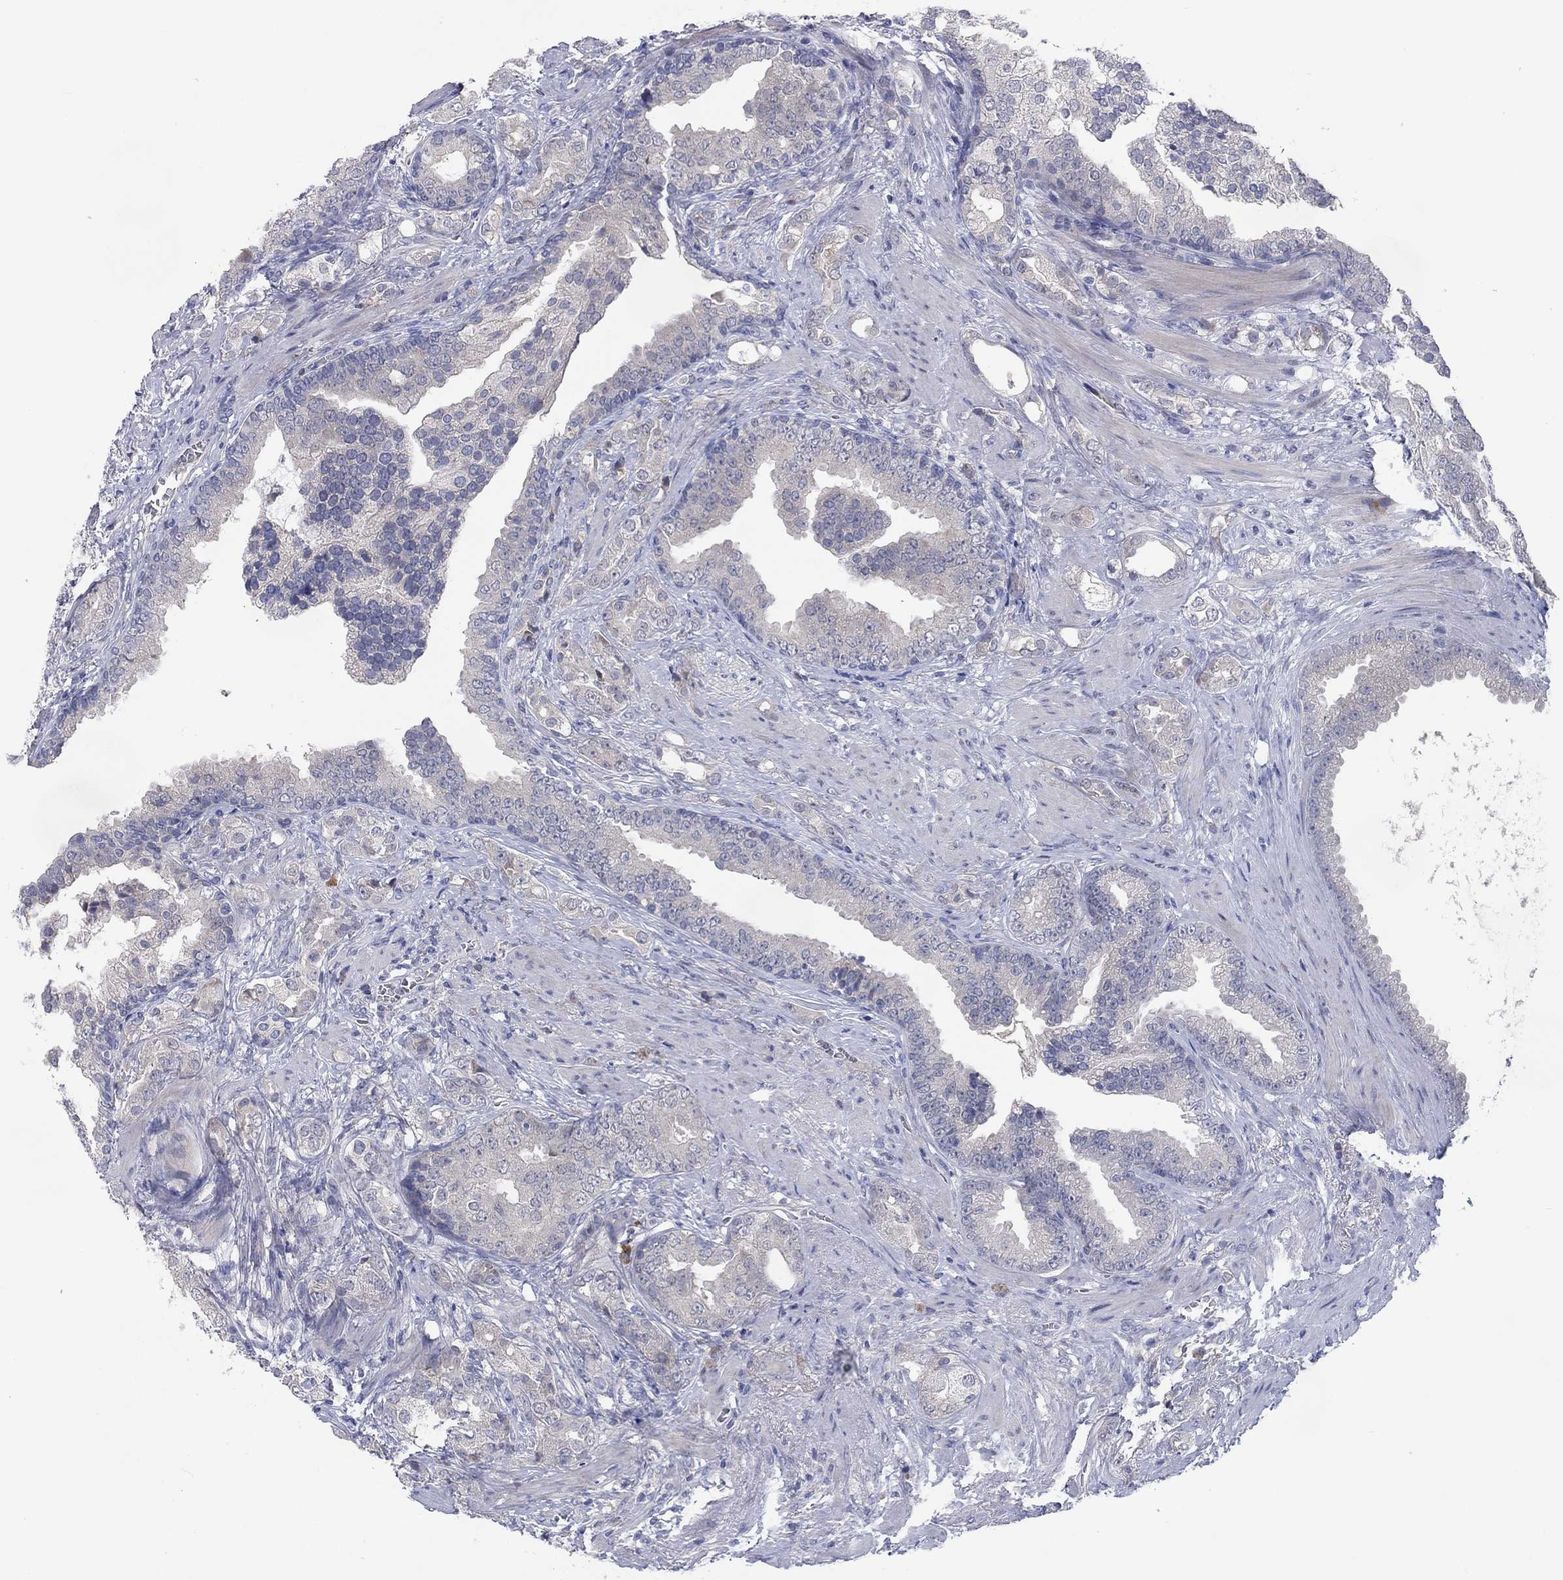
{"staining": {"intensity": "negative", "quantity": "none", "location": "none"}, "tissue": "prostate cancer", "cell_type": "Tumor cells", "image_type": "cancer", "snomed": [{"axis": "morphology", "description": "Adenocarcinoma, NOS"}, {"axis": "topography", "description": "Prostate"}], "caption": "Prostate cancer stained for a protein using immunohistochemistry reveals no expression tumor cells.", "gene": "CACNA1A", "patient": {"sex": "male", "age": 57}}